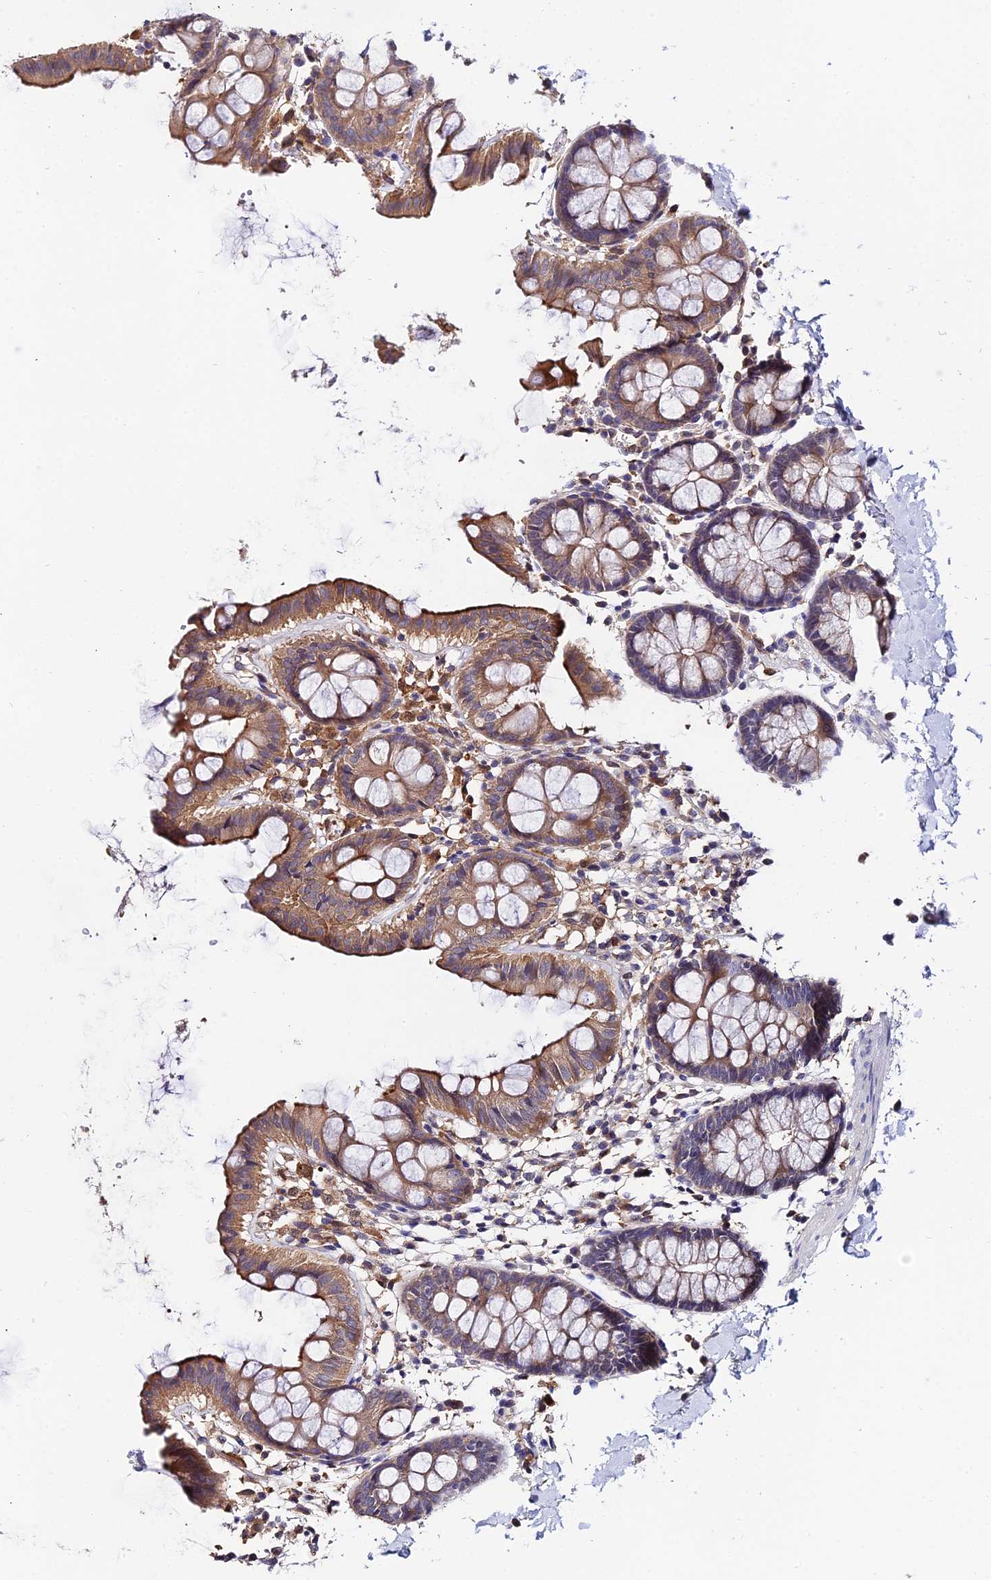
{"staining": {"intensity": "weak", "quantity": ">75%", "location": "cytoplasmic/membranous"}, "tissue": "colon", "cell_type": "Endothelial cells", "image_type": "normal", "snomed": [{"axis": "morphology", "description": "Normal tissue, NOS"}, {"axis": "topography", "description": "Colon"}], "caption": "Approximately >75% of endothelial cells in unremarkable colon reveal weak cytoplasmic/membranous protein expression as visualized by brown immunohistochemical staining.", "gene": "ZBED8", "patient": {"sex": "male", "age": 75}}